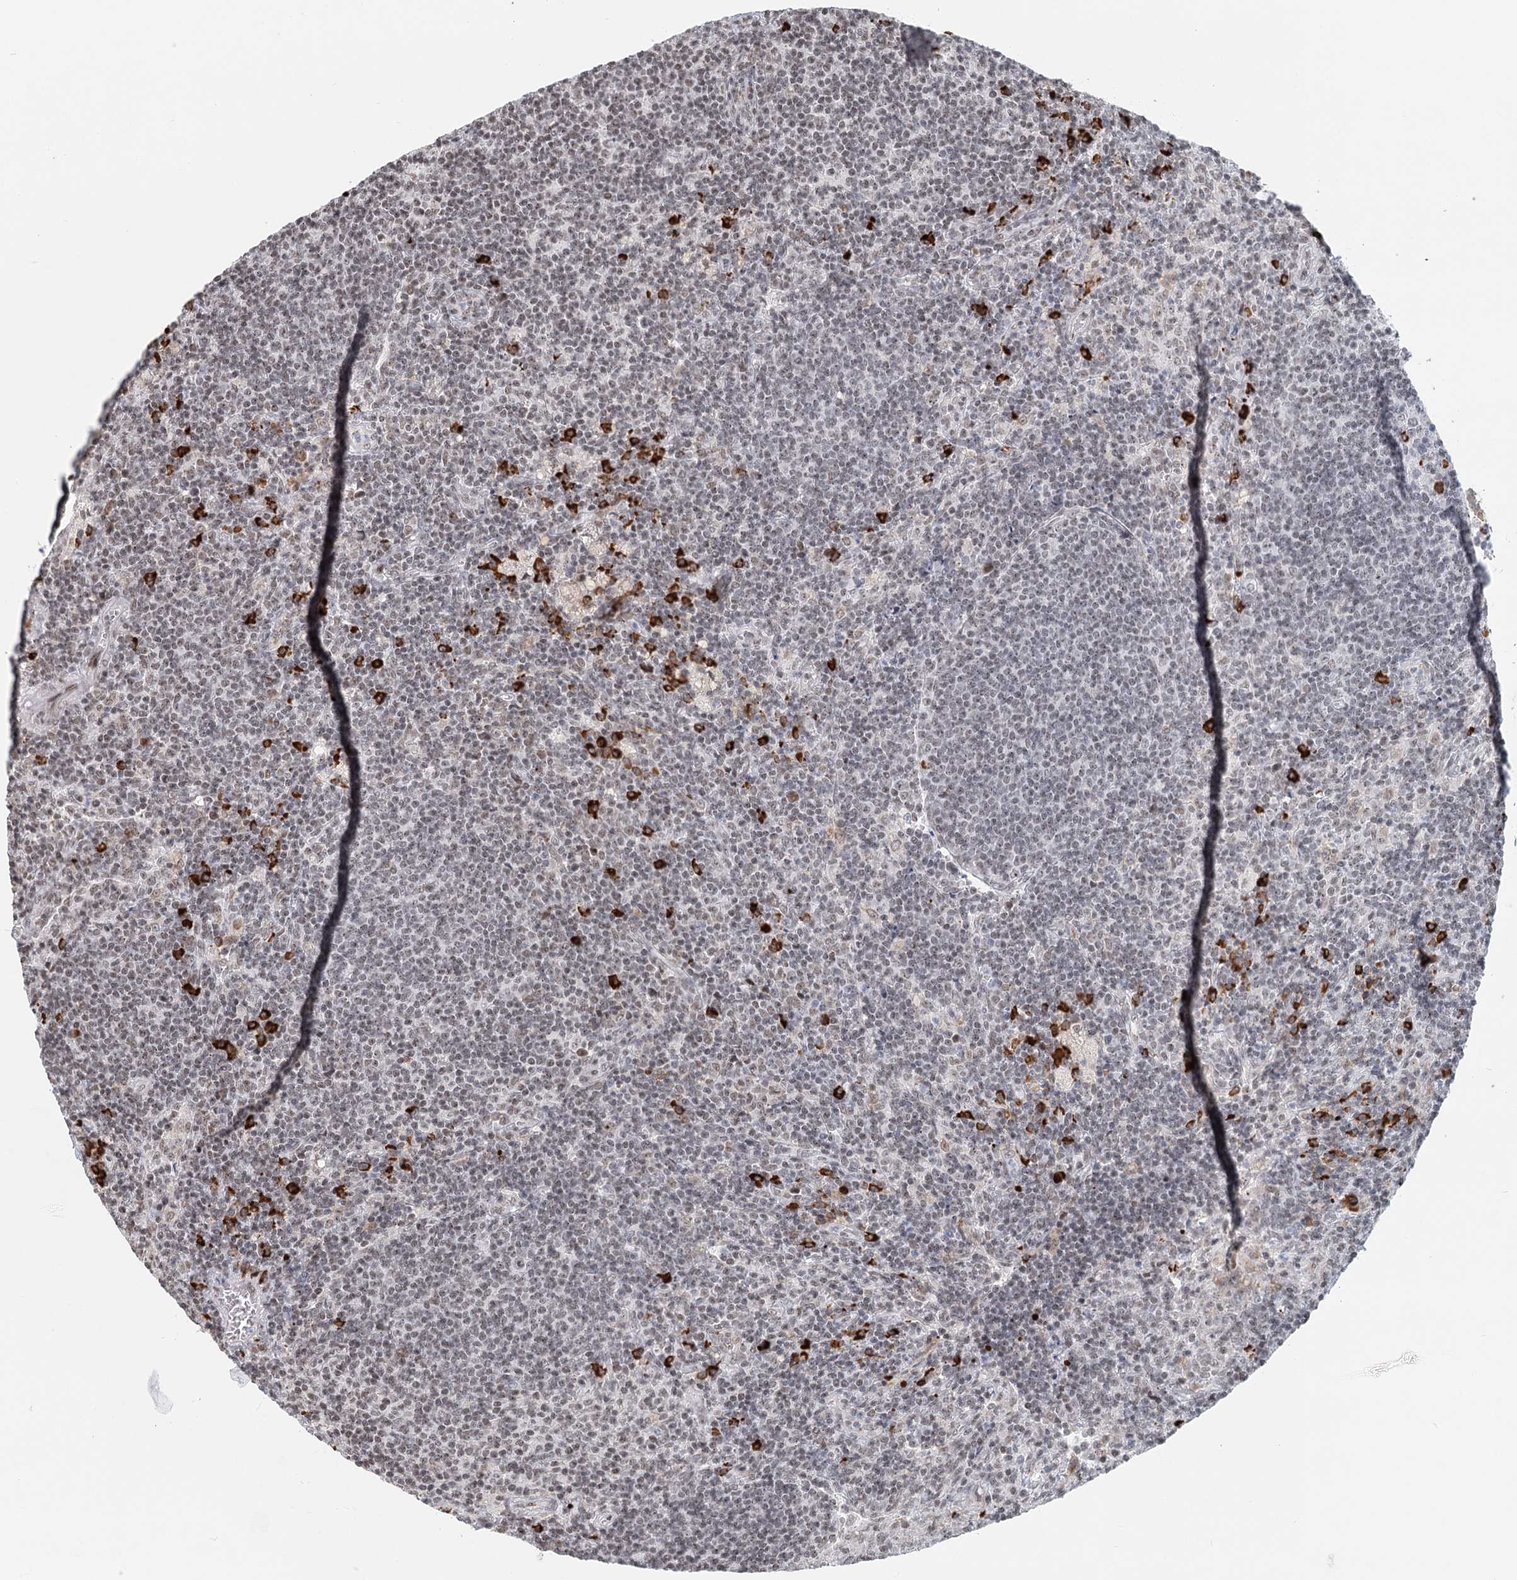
{"staining": {"intensity": "weak", "quantity": "25%-75%", "location": "nuclear"}, "tissue": "lymph node", "cell_type": "Germinal center cells", "image_type": "normal", "snomed": [{"axis": "morphology", "description": "Normal tissue, NOS"}, {"axis": "topography", "description": "Lymph node"}], "caption": "High-magnification brightfield microscopy of benign lymph node stained with DAB (3,3'-diaminobenzidine) (brown) and counterstained with hematoxylin (blue). germinal center cells exhibit weak nuclear staining is present in about25%-75% of cells. (Stains: DAB in brown, nuclei in blue, Microscopy: brightfield microscopy at high magnification).", "gene": "BNIP5", "patient": {"sex": "male", "age": 69}}